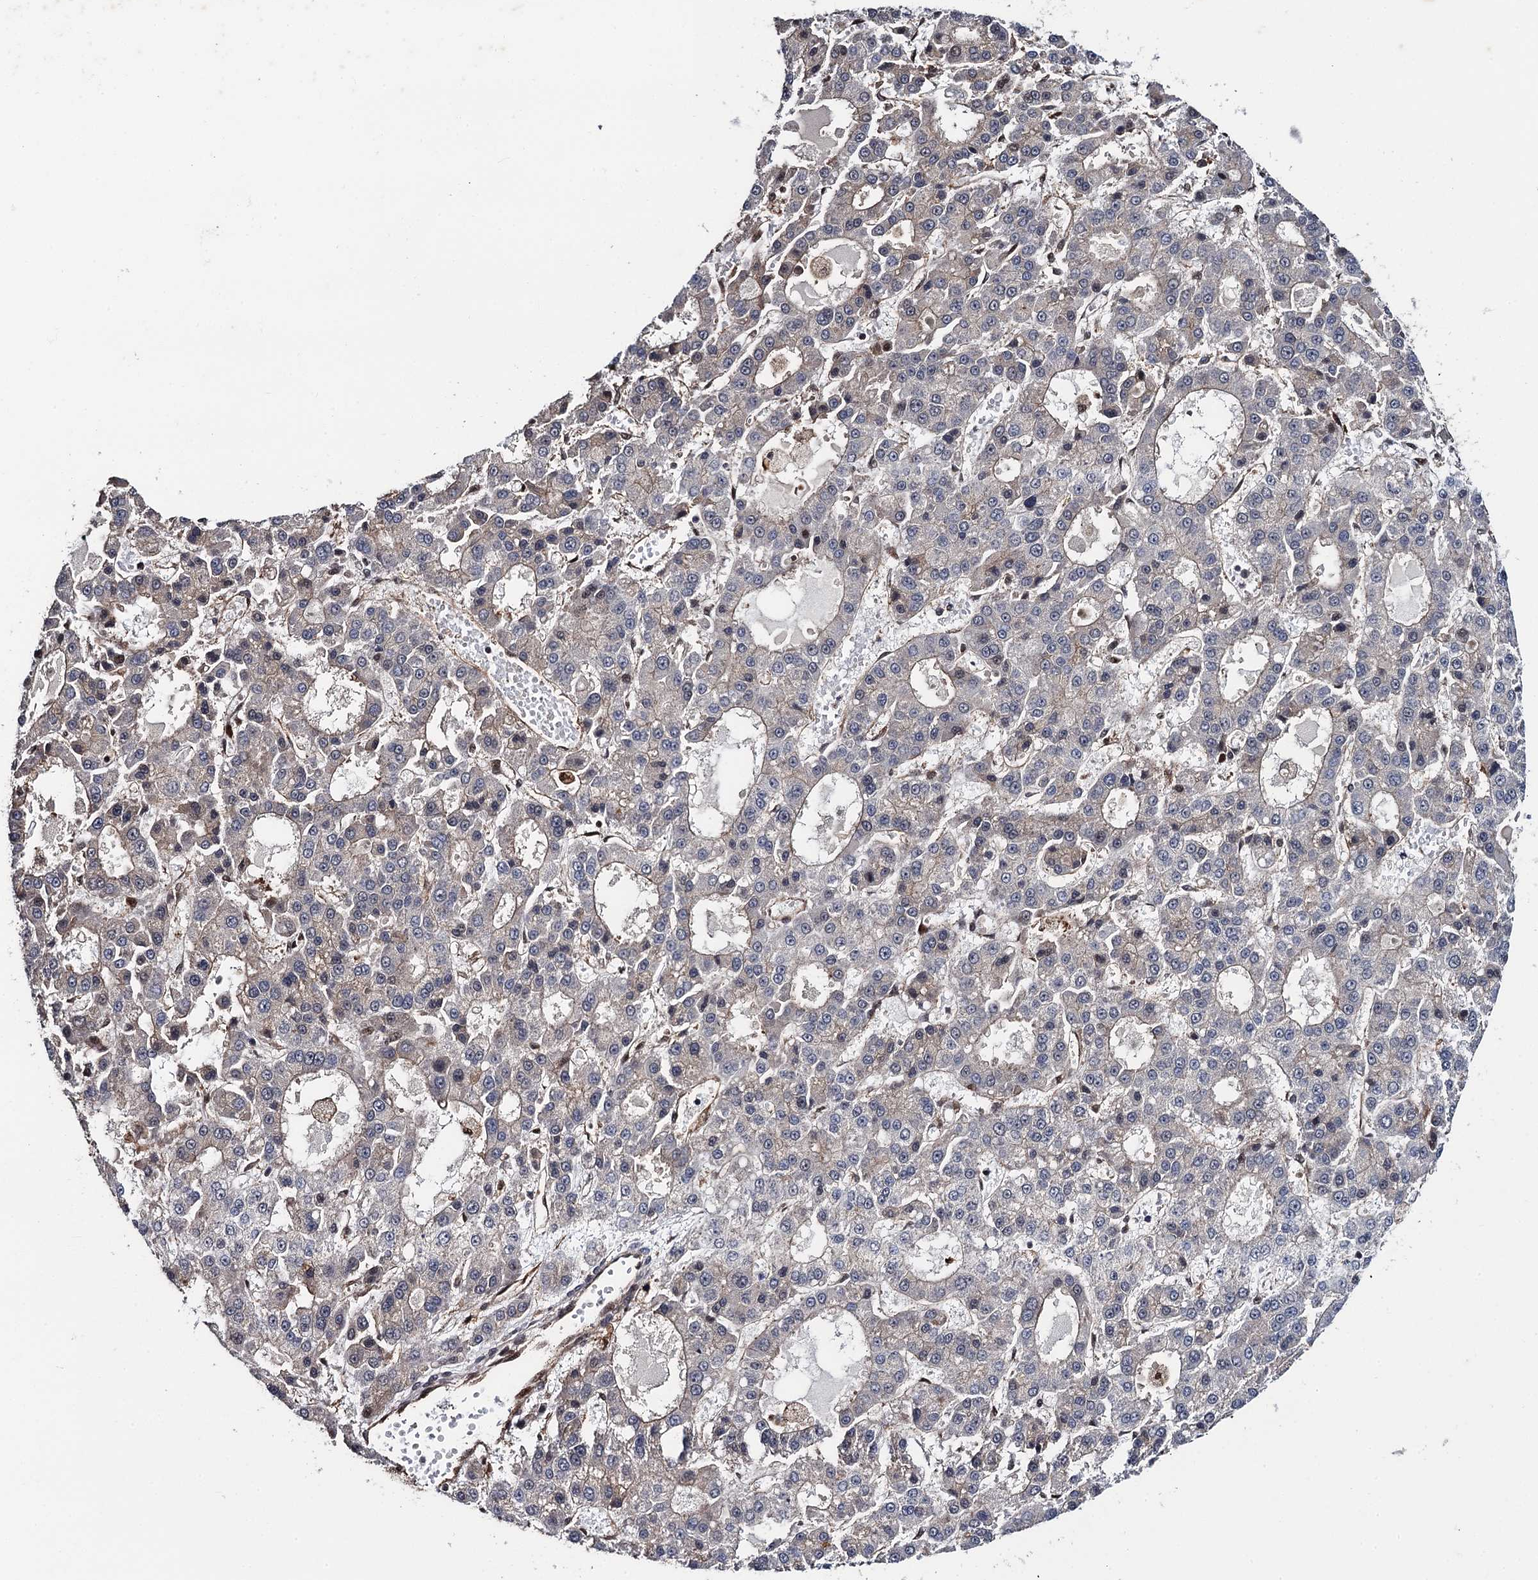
{"staining": {"intensity": "negative", "quantity": "none", "location": "none"}, "tissue": "liver cancer", "cell_type": "Tumor cells", "image_type": "cancer", "snomed": [{"axis": "morphology", "description": "Carcinoma, Hepatocellular, NOS"}, {"axis": "topography", "description": "Liver"}], "caption": "IHC photomicrograph of liver hepatocellular carcinoma stained for a protein (brown), which demonstrates no staining in tumor cells. (Stains: DAB (3,3'-diaminobenzidine) immunohistochemistry with hematoxylin counter stain, Microscopy: brightfield microscopy at high magnification).", "gene": "CDC23", "patient": {"sex": "male", "age": 70}}